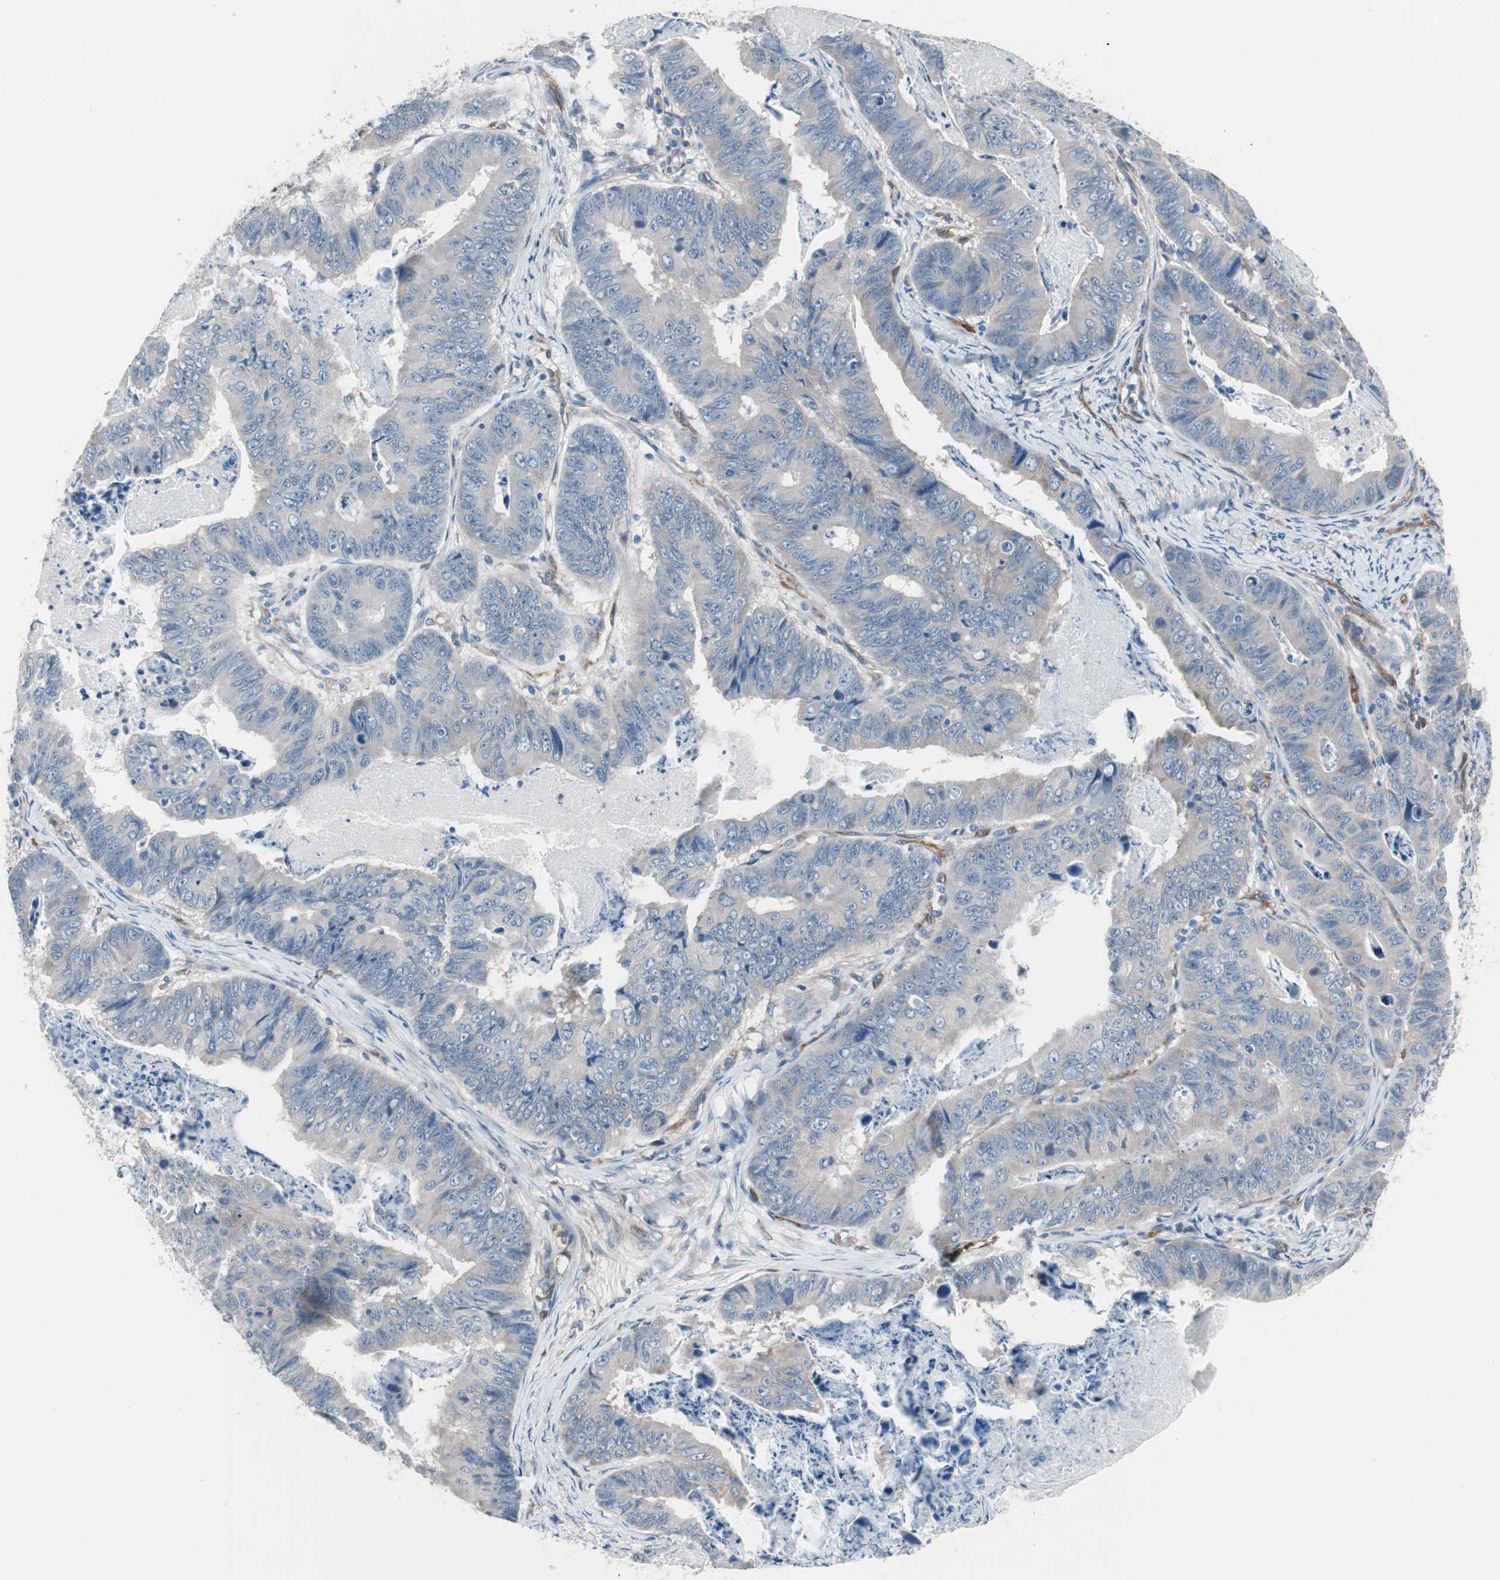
{"staining": {"intensity": "weak", "quantity": ">75%", "location": "cytoplasmic/membranous"}, "tissue": "stomach cancer", "cell_type": "Tumor cells", "image_type": "cancer", "snomed": [{"axis": "morphology", "description": "Adenocarcinoma, NOS"}, {"axis": "topography", "description": "Stomach, lower"}], "caption": "Stomach adenocarcinoma stained with a brown dye shows weak cytoplasmic/membranous positive expression in about >75% of tumor cells.", "gene": "SWAP70", "patient": {"sex": "male", "age": 77}}